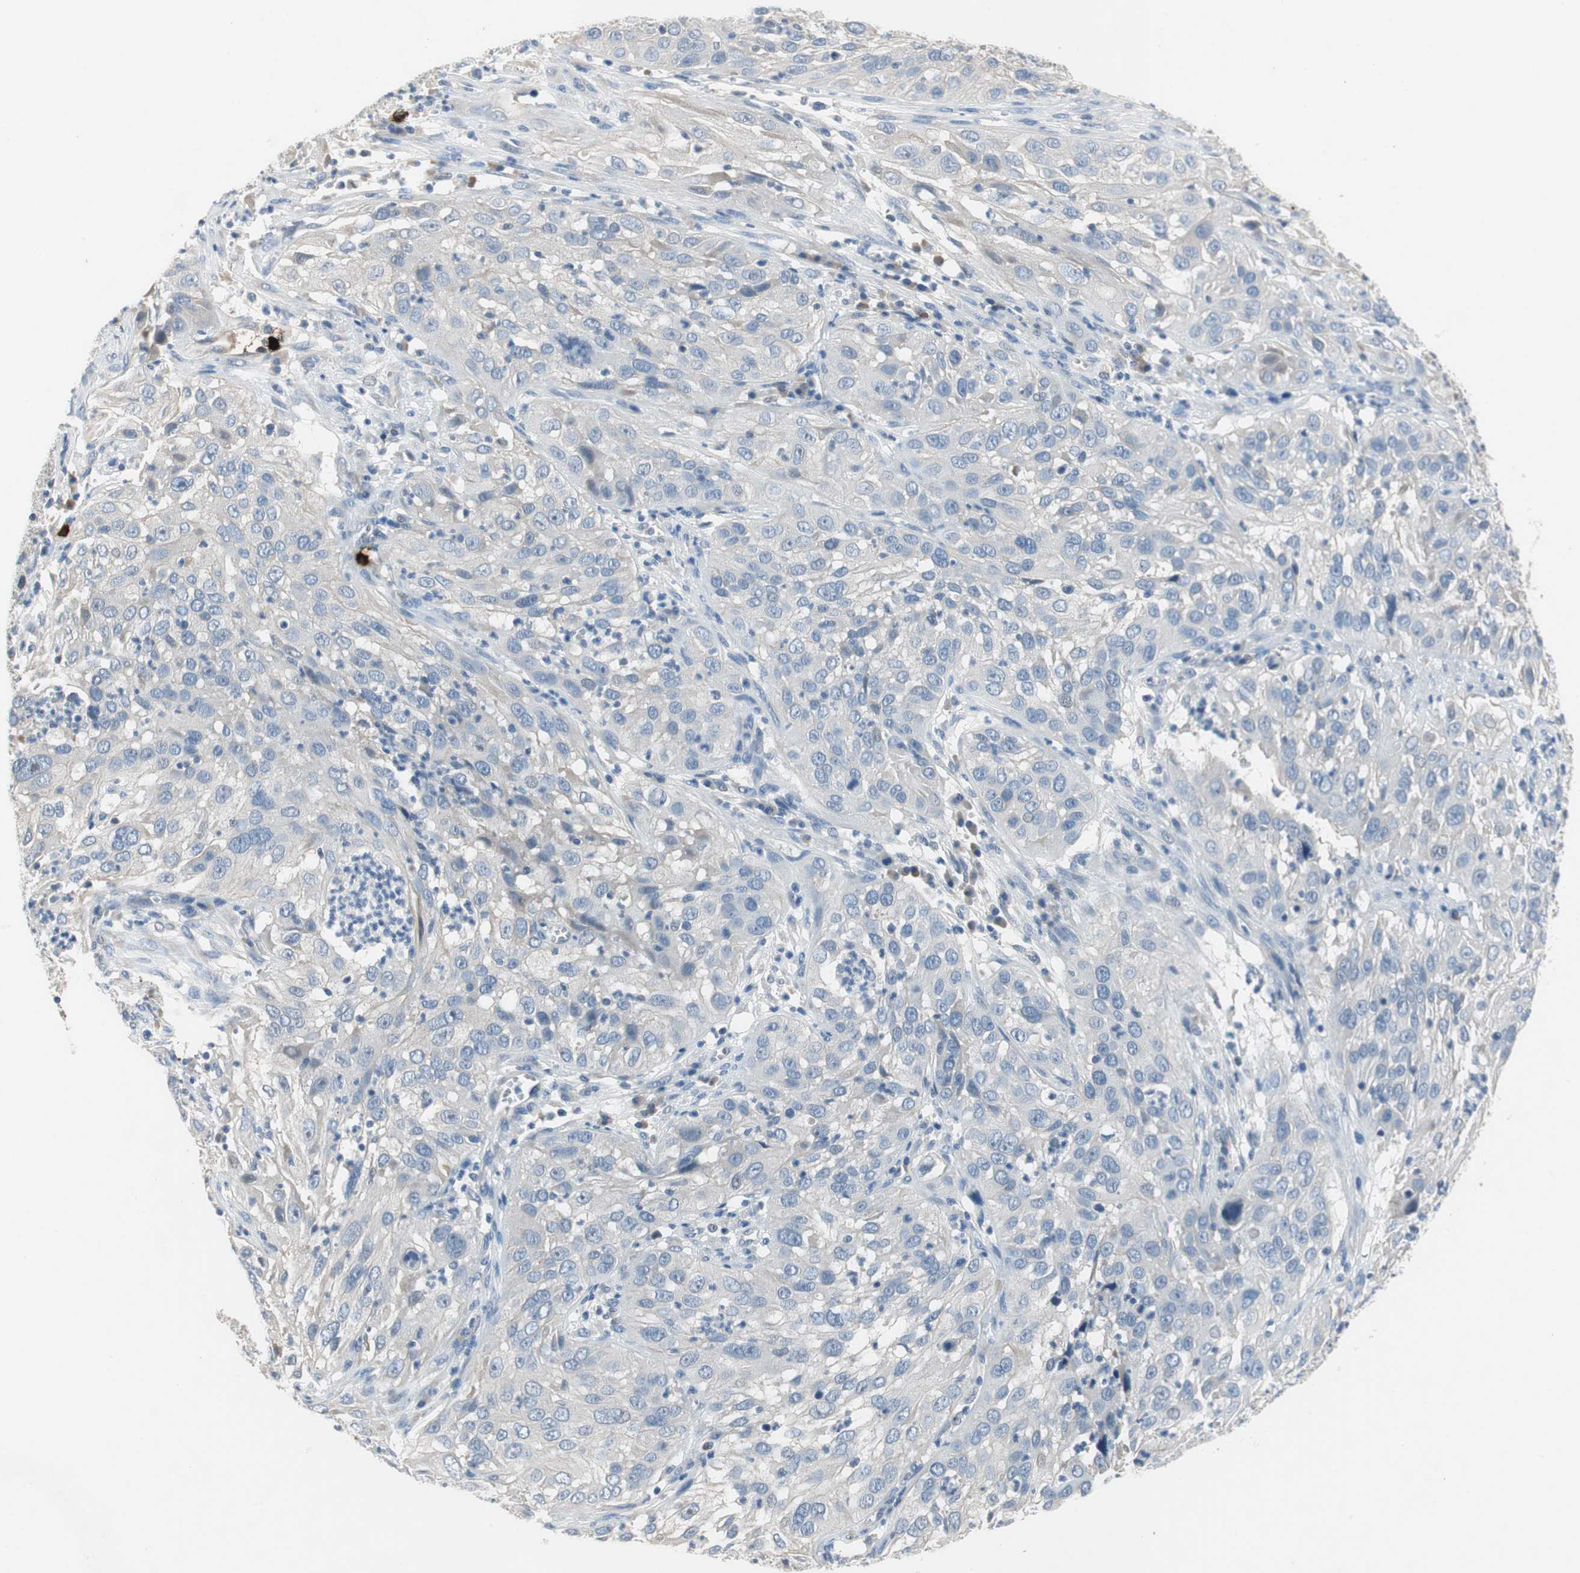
{"staining": {"intensity": "negative", "quantity": "none", "location": "none"}, "tissue": "cervical cancer", "cell_type": "Tumor cells", "image_type": "cancer", "snomed": [{"axis": "morphology", "description": "Squamous cell carcinoma, NOS"}, {"axis": "topography", "description": "Cervix"}], "caption": "An IHC histopathology image of cervical cancer (squamous cell carcinoma) is shown. There is no staining in tumor cells of cervical cancer (squamous cell carcinoma).", "gene": "CPA3", "patient": {"sex": "female", "age": 32}}